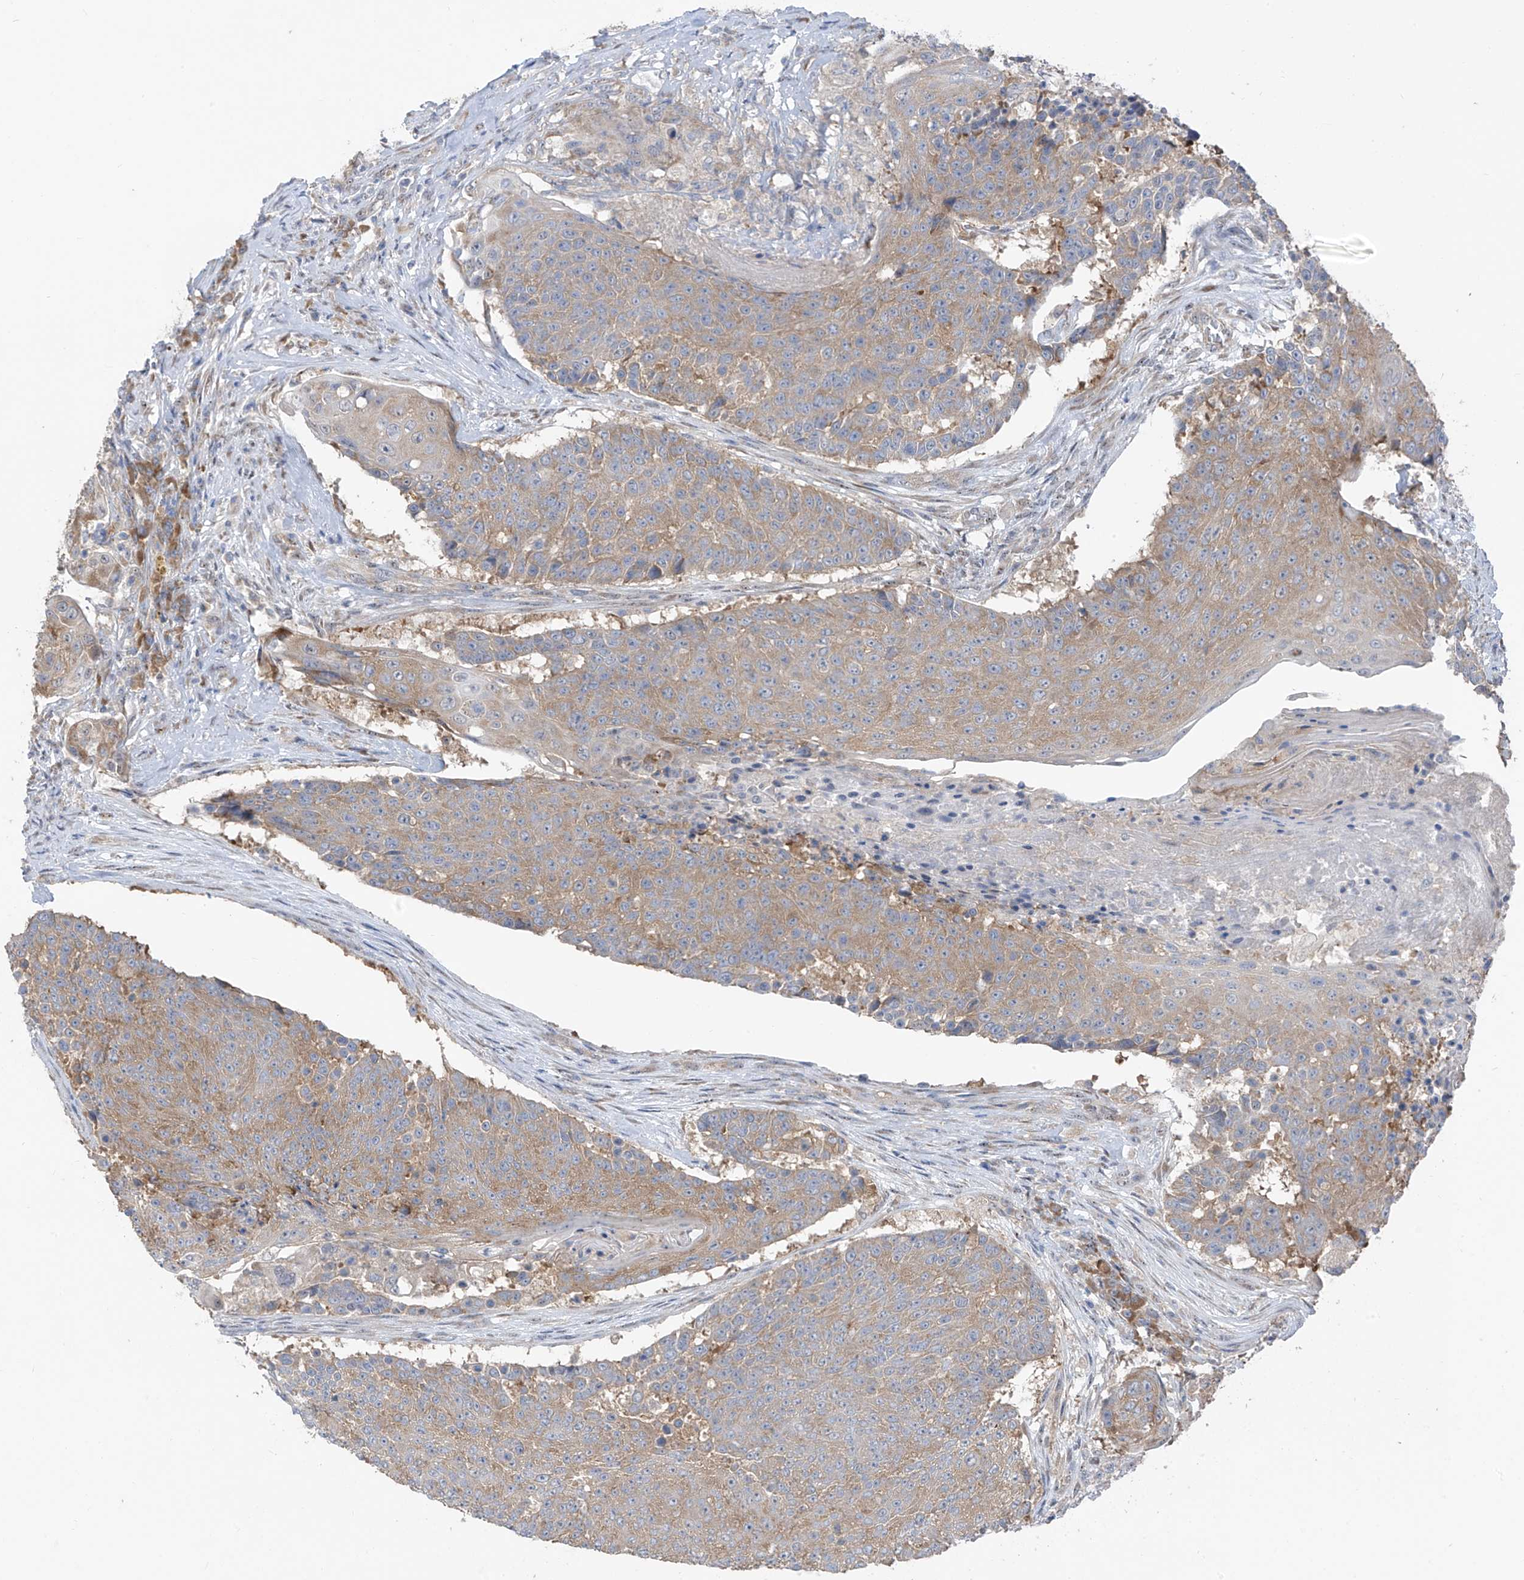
{"staining": {"intensity": "moderate", "quantity": "25%-75%", "location": "cytoplasmic/membranous"}, "tissue": "urothelial cancer", "cell_type": "Tumor cells", "image_type": "cancer", "snomed": [{"axis": "morphology", "description": "Urothelial carcinoma, High grade"}, {"axis": "topography", "description": "Urinary bladder"}], "caption": "This histopathology image reveals urothelial cancer stained with immunohistochemistry to label a protein in brown. The cytoplasmic/membranous of tumor cells show moderate positivity for the protein. Nuclei are counter-stained blue.", "gene": "RPL4", "patient": {"sex": "female", "age": 63}}